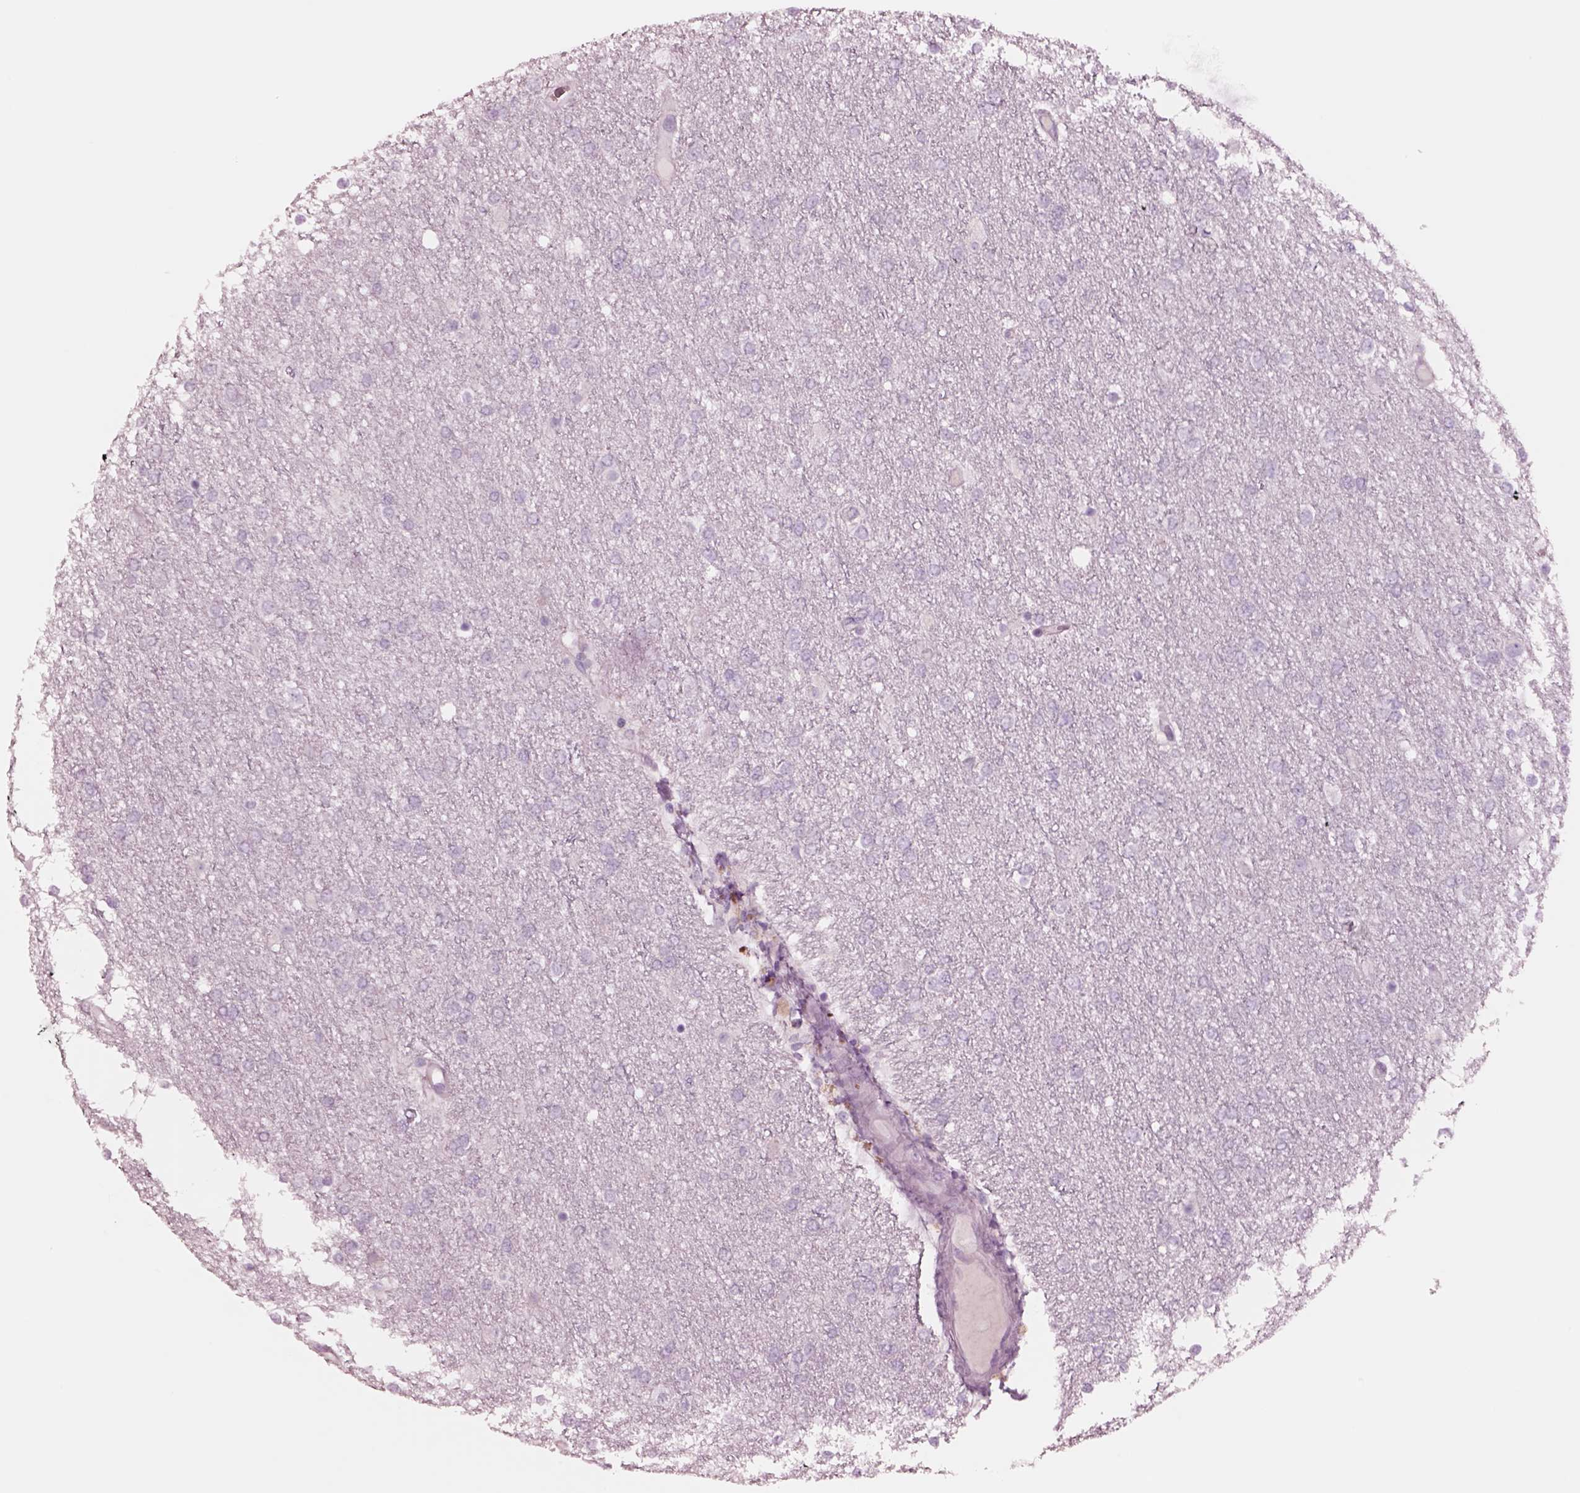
{"staining": {"intensity": "negative", "quantity": "none", "location": "none"}, "tissue": "glioma", "cell_type": "Tumor cells", "image_type": "cancer", "snomed": [{"axis": "morphology", "description": "Glioma, malignant, High grade"}, {"axis": "topography", "description": "Brain"}], "caption": "A micrograph of glioma stained for a protein reveals no brown staining in tumor cells.", "gene": "NMRK2", "patient": {"sex": "female", "age": 61}}